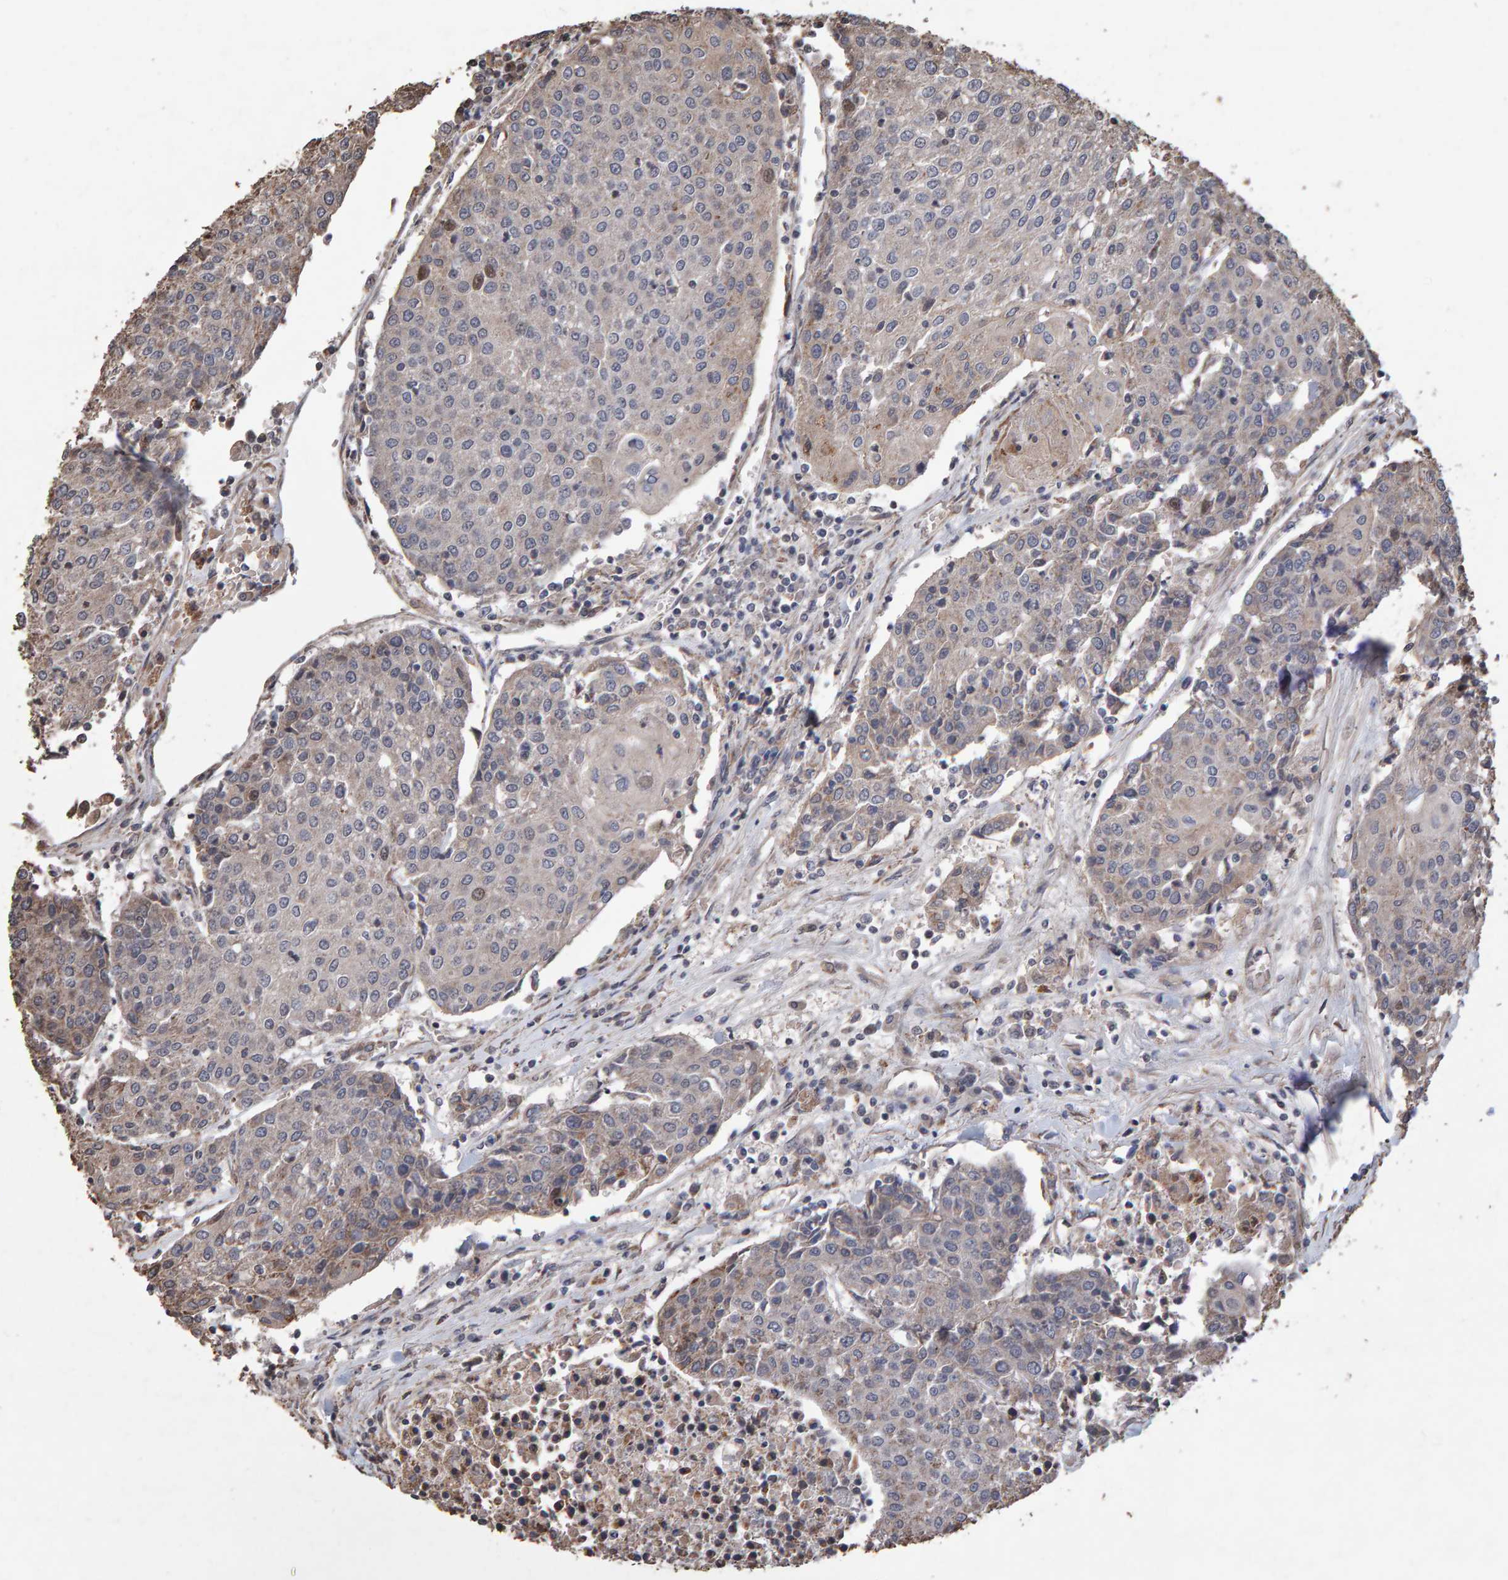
{"staining": {"intensity": "weak", "quantity": "<25%", "location": "cytoplasmic/membranous"}, "tissue": "urothelial cancer", "cell_type": "Tumor cells", "image_type": "cancer", "snomed": [{"axis": "morphology", "description": "Urothelial carcinoma, High grade"}, {"axis": "topography", "description": "Urinary bladder"}], "caption": "High-grade urothelial carcinoma was stained to show a protein in brown. There is no significant positivity in tumor cells.", "gene": "OSBP2", "patient": {"sex": "female", "age": 85}}